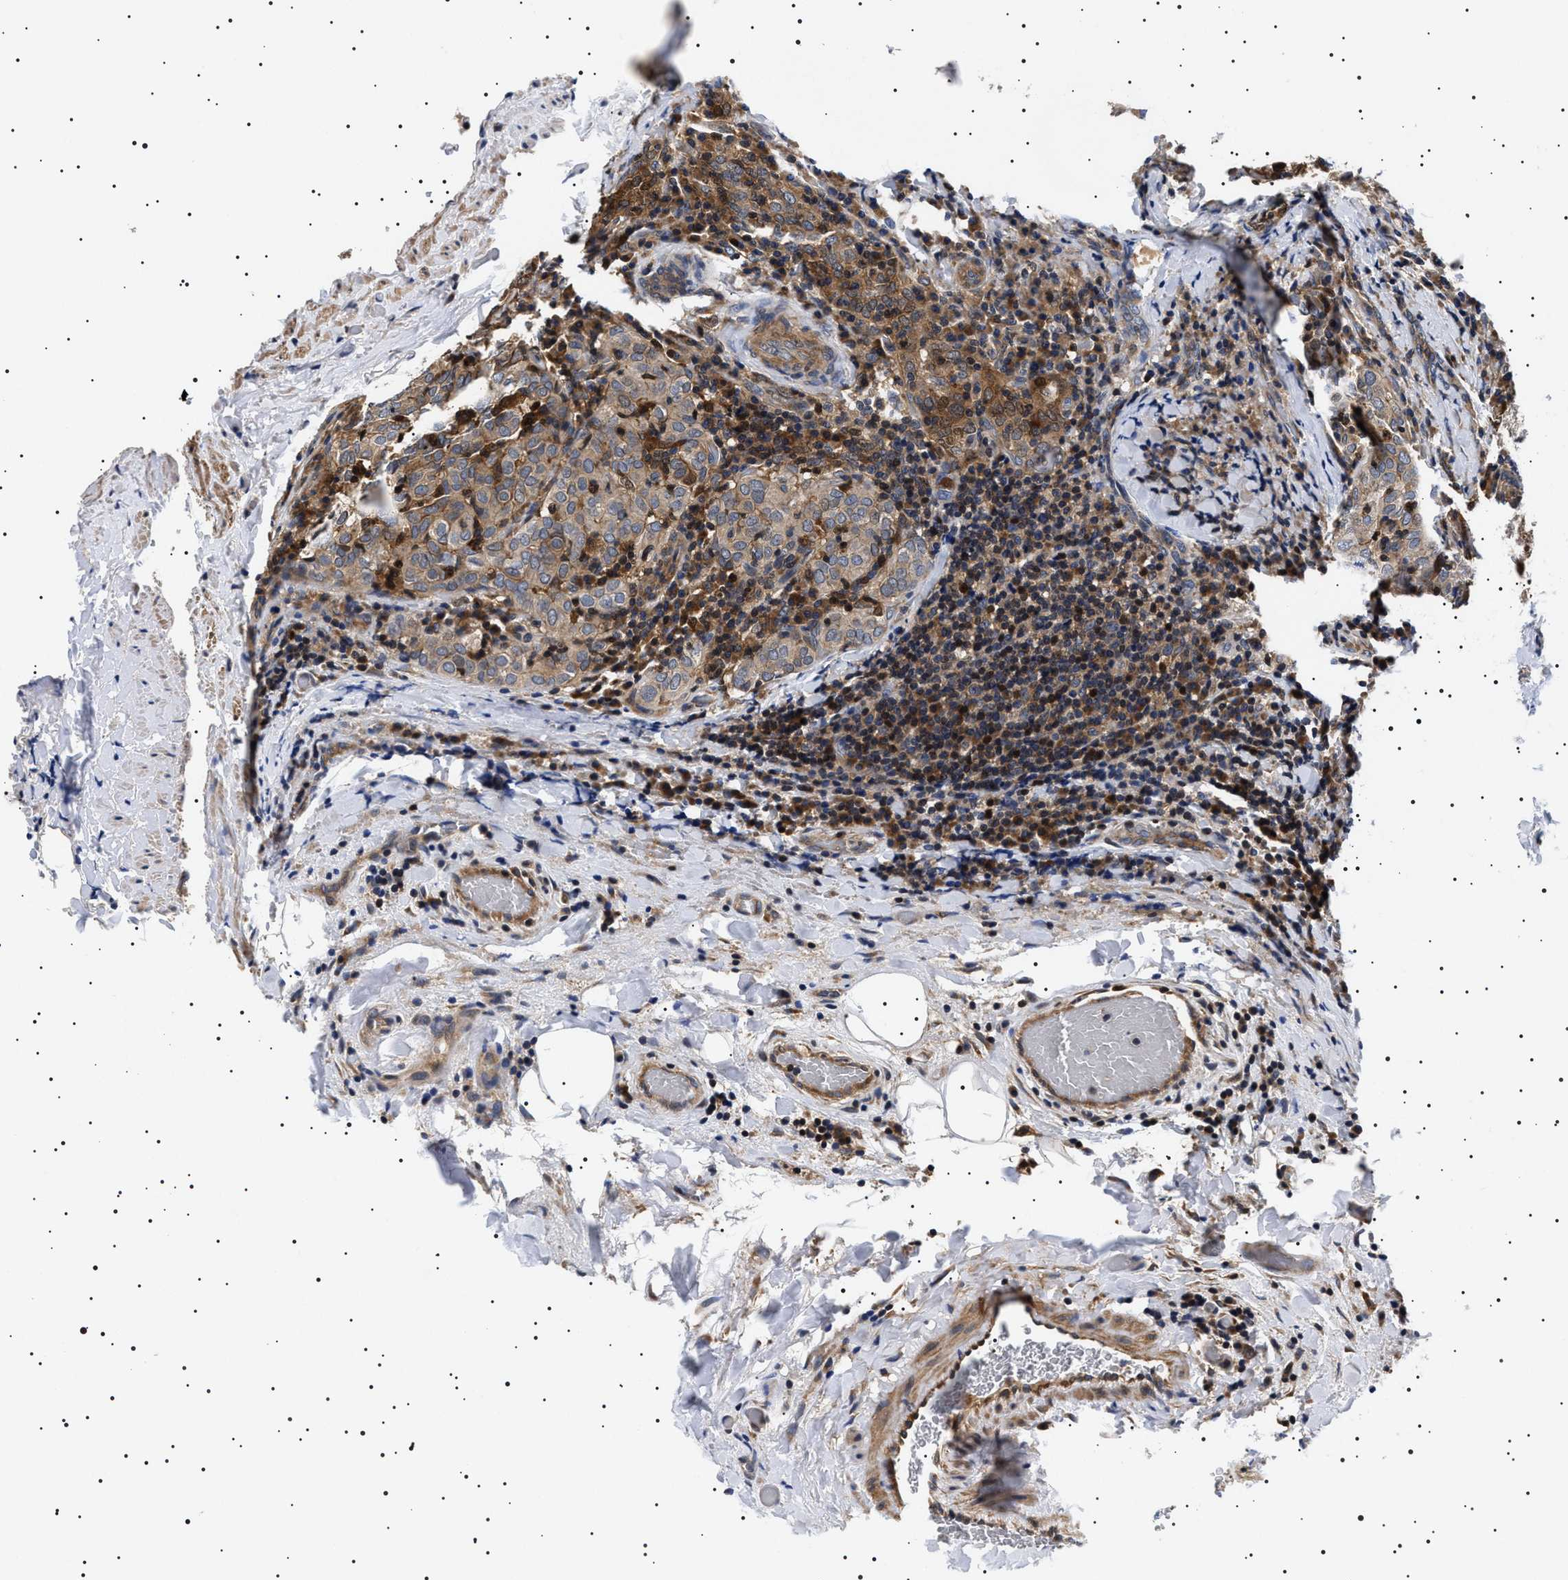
{"staining": {"intensity": "weak", "quantity": ">75%", "location": "cytoplasmic/membranous,nuclear"}, "tissue": "thyroid cancer", "cell_type": "Tumor cells", "image_type": "cancer", "snomed": [{"axis": "morphology", "description": "Normal tissue, NOS"}, {"axis": "morphology", "description": "Papillary adenocarcinoma, NOS"}, {"axis": "topography", "description": "Thyroid gland"}], "caption": "DAB immunohistochemical staining of thyroid papillary adenocarcinoma reveals weak cytoplasmic/membranous and nuclear protein positivity in about >75% of tumor cells.", "gene": "SLC4A7", "patient": {"sex": "female", "age": 30}}